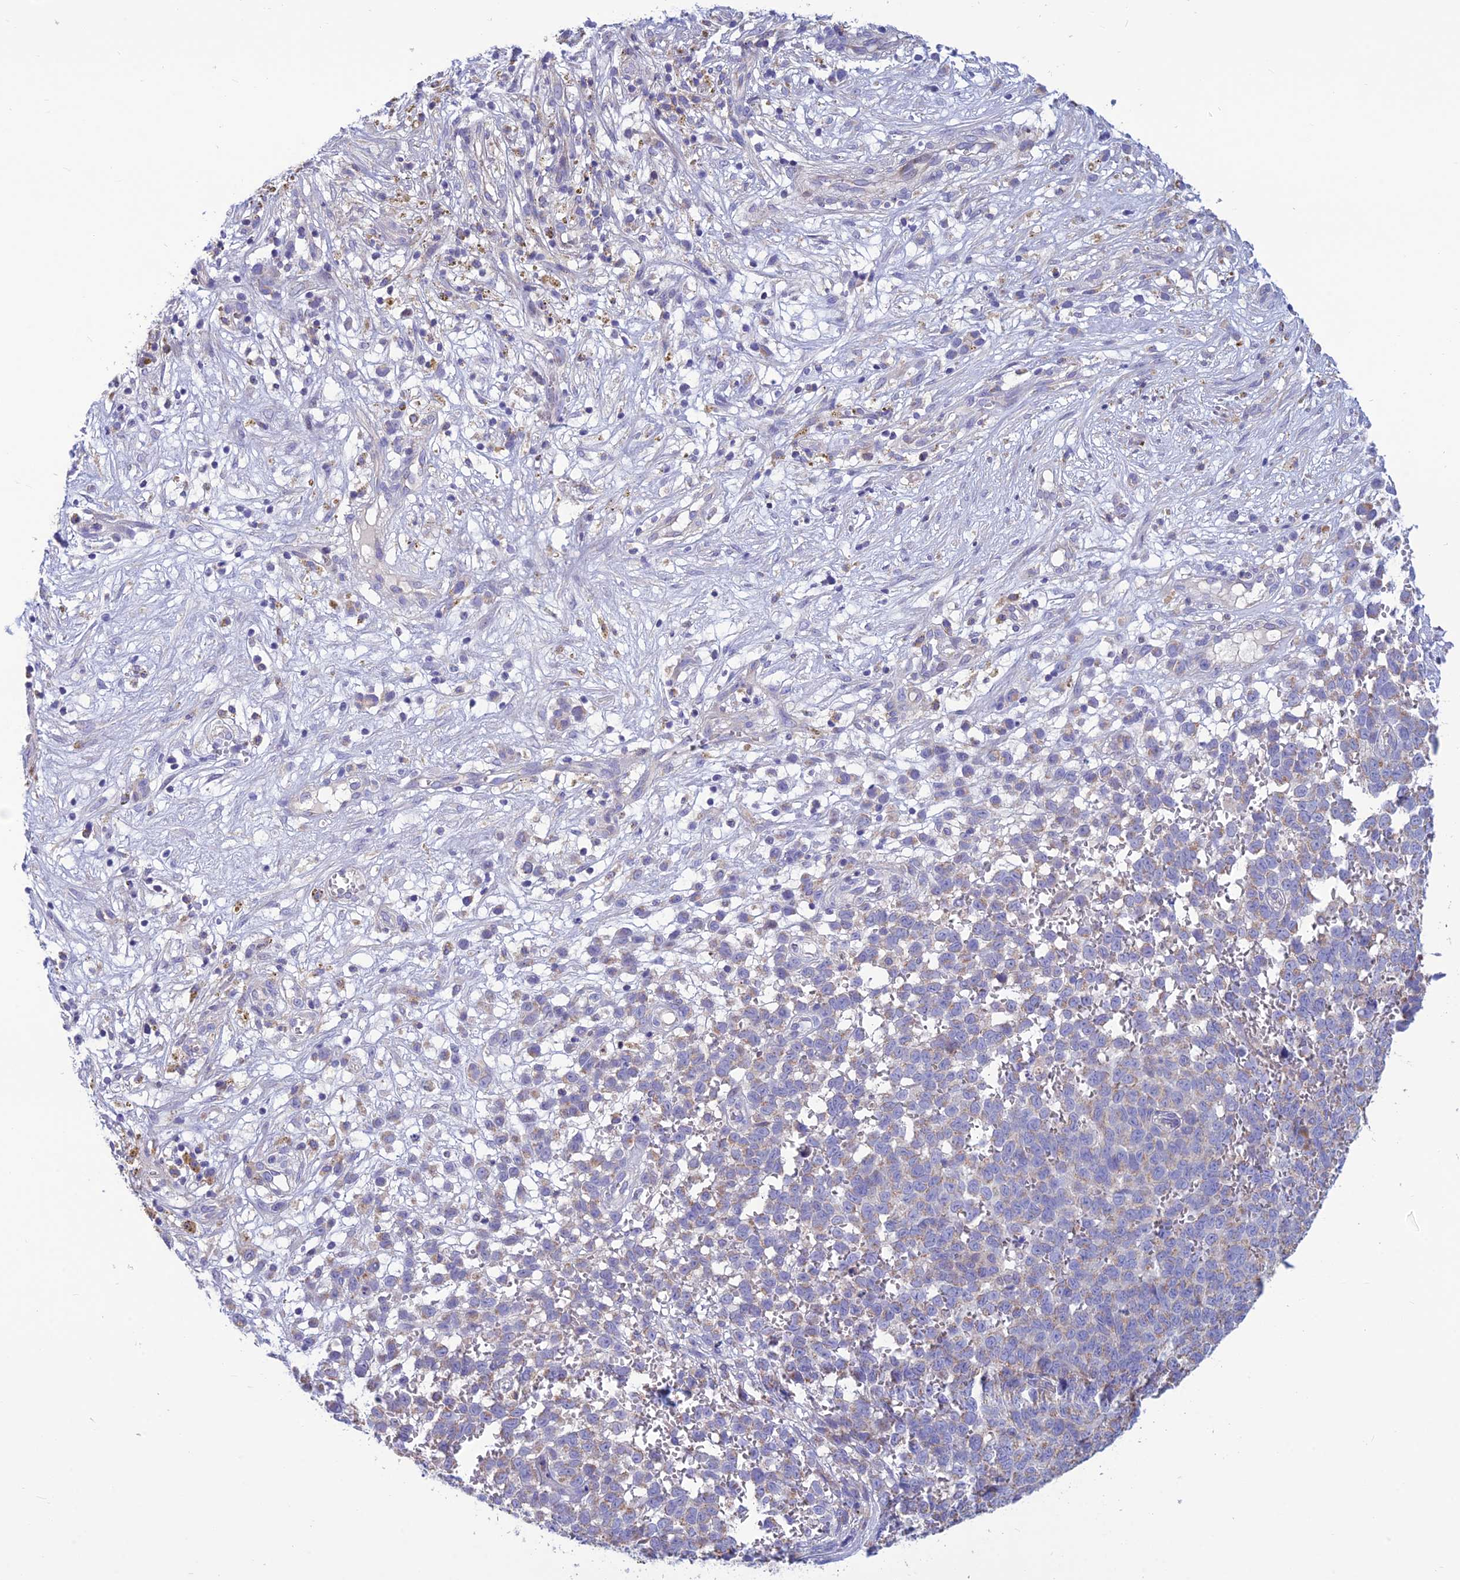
{"staining": {"intensity": "weak", "quantity": "25%-75%", "location": "cytoplasmic/membranous"}, "tissue": "melanoma", "cell_type": "Tumor cells", "image_type": "cancer", "snomed": [{"axis": "morphology", "description": "Malignant melanoma, NOS"}, {"axis": "topography", "description": "Nose, NOS"}], "caption": "High-magnification brightfield microscopy of malignant melanoma stained with DAB (3,3'-diaminobenzidine) (brown) and counterstained with hematoxylin (blue). tumor cells exhibit weak cytoplasmic/membranous staining is identified in approximately25%-75% of cells.", "gene": "BHMT2", "patient": {"sex": "female", "age": 48}}